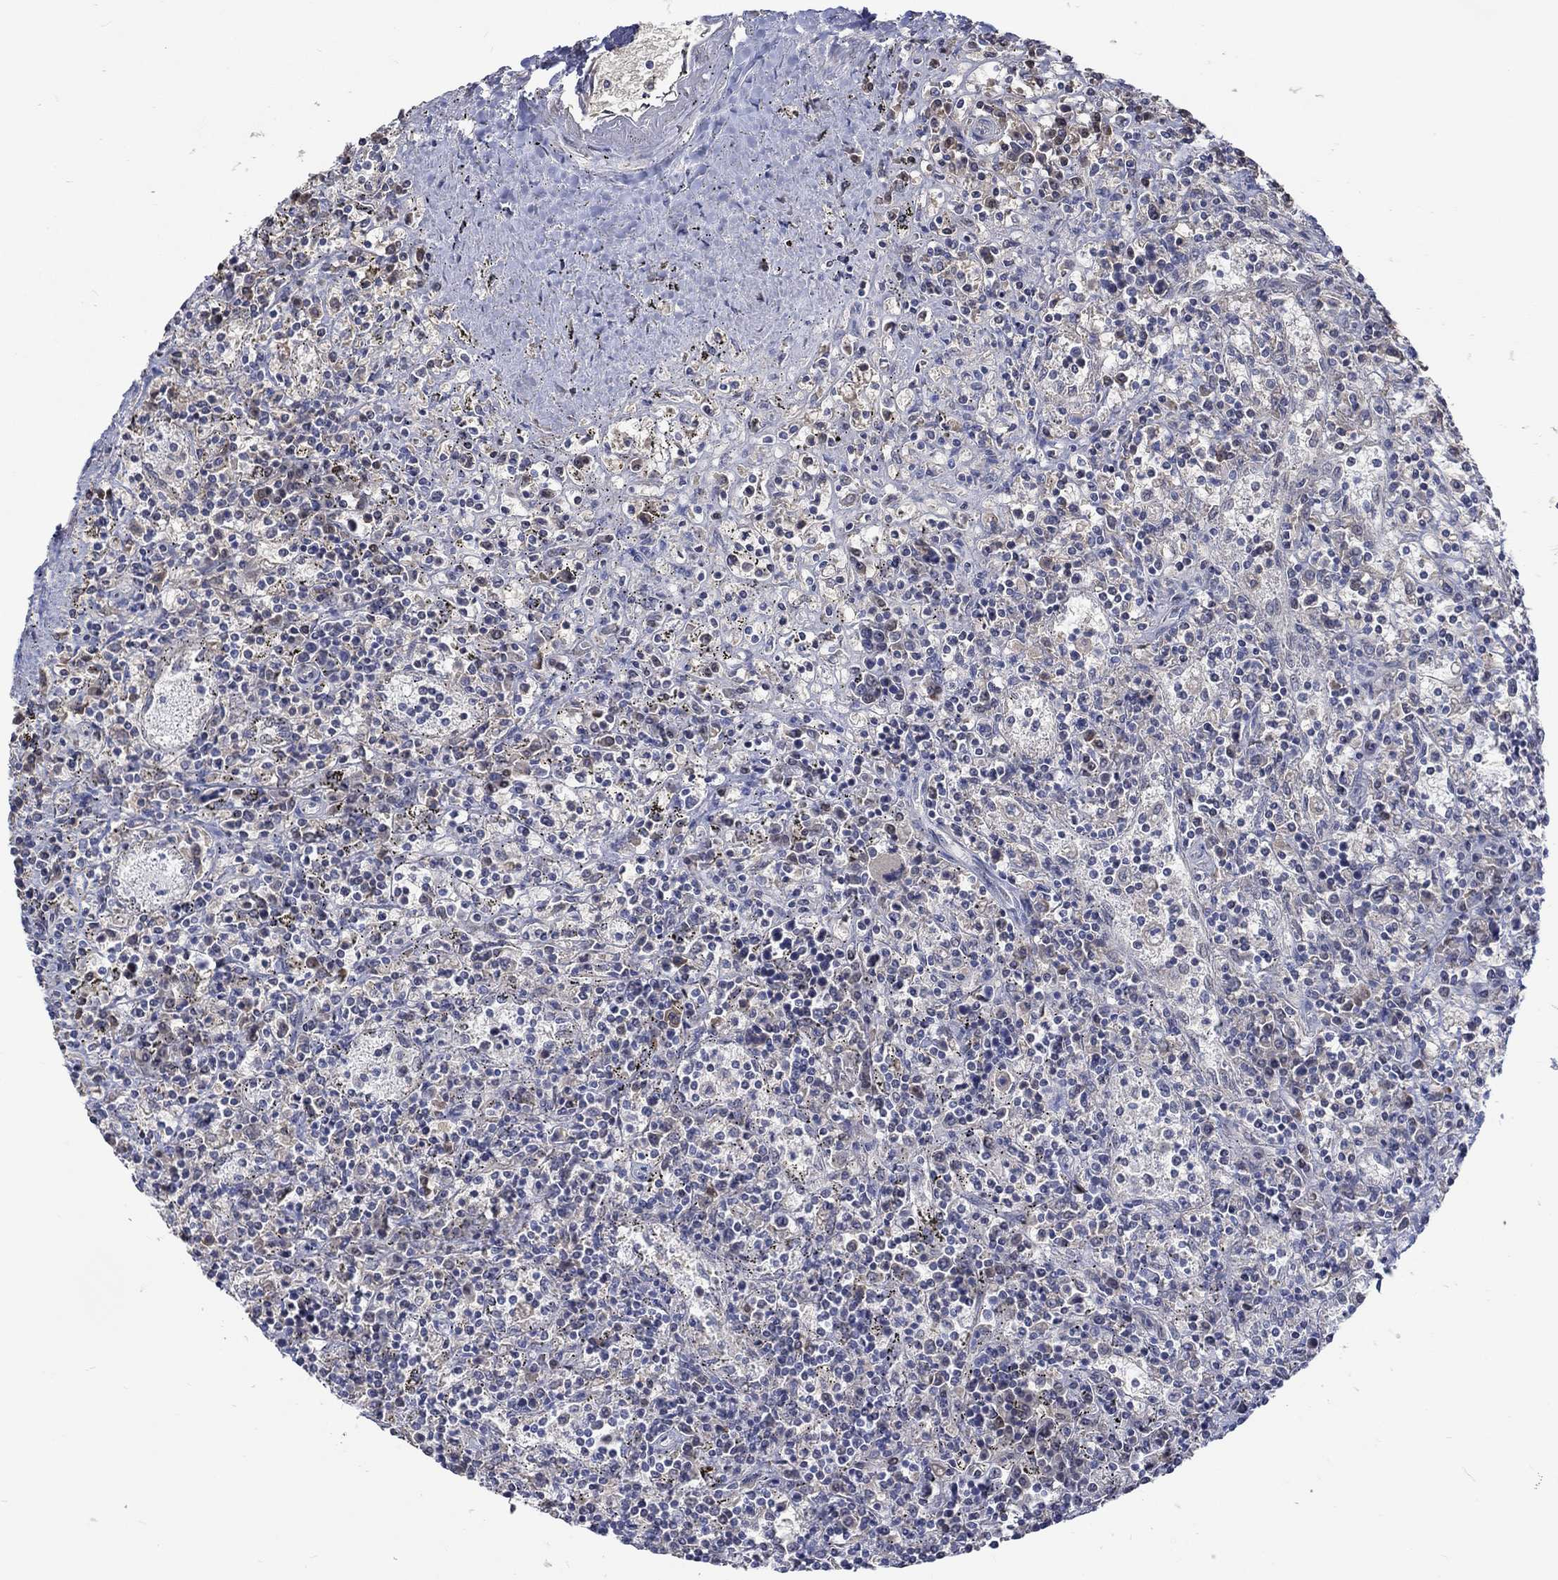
{"staining": {"intensity": "negative", "quantity": "none", "location": "none"}, "tissue": "lymphoma", "cell_type": "Tumor cells", "image_type": "cancer", "snomed": [{"axis": "morphology", "description": "Malignant lymphoma, non-Hodgkin's type, Low grade"}, {"axis": "topography", "description": "Spleen"}], "caption": "Immunohistochemical staining of human lymphoma displays no significant expression in tumor cells.", "gene": "WASF1", "patient": {"sex": "male", "age": 62}}